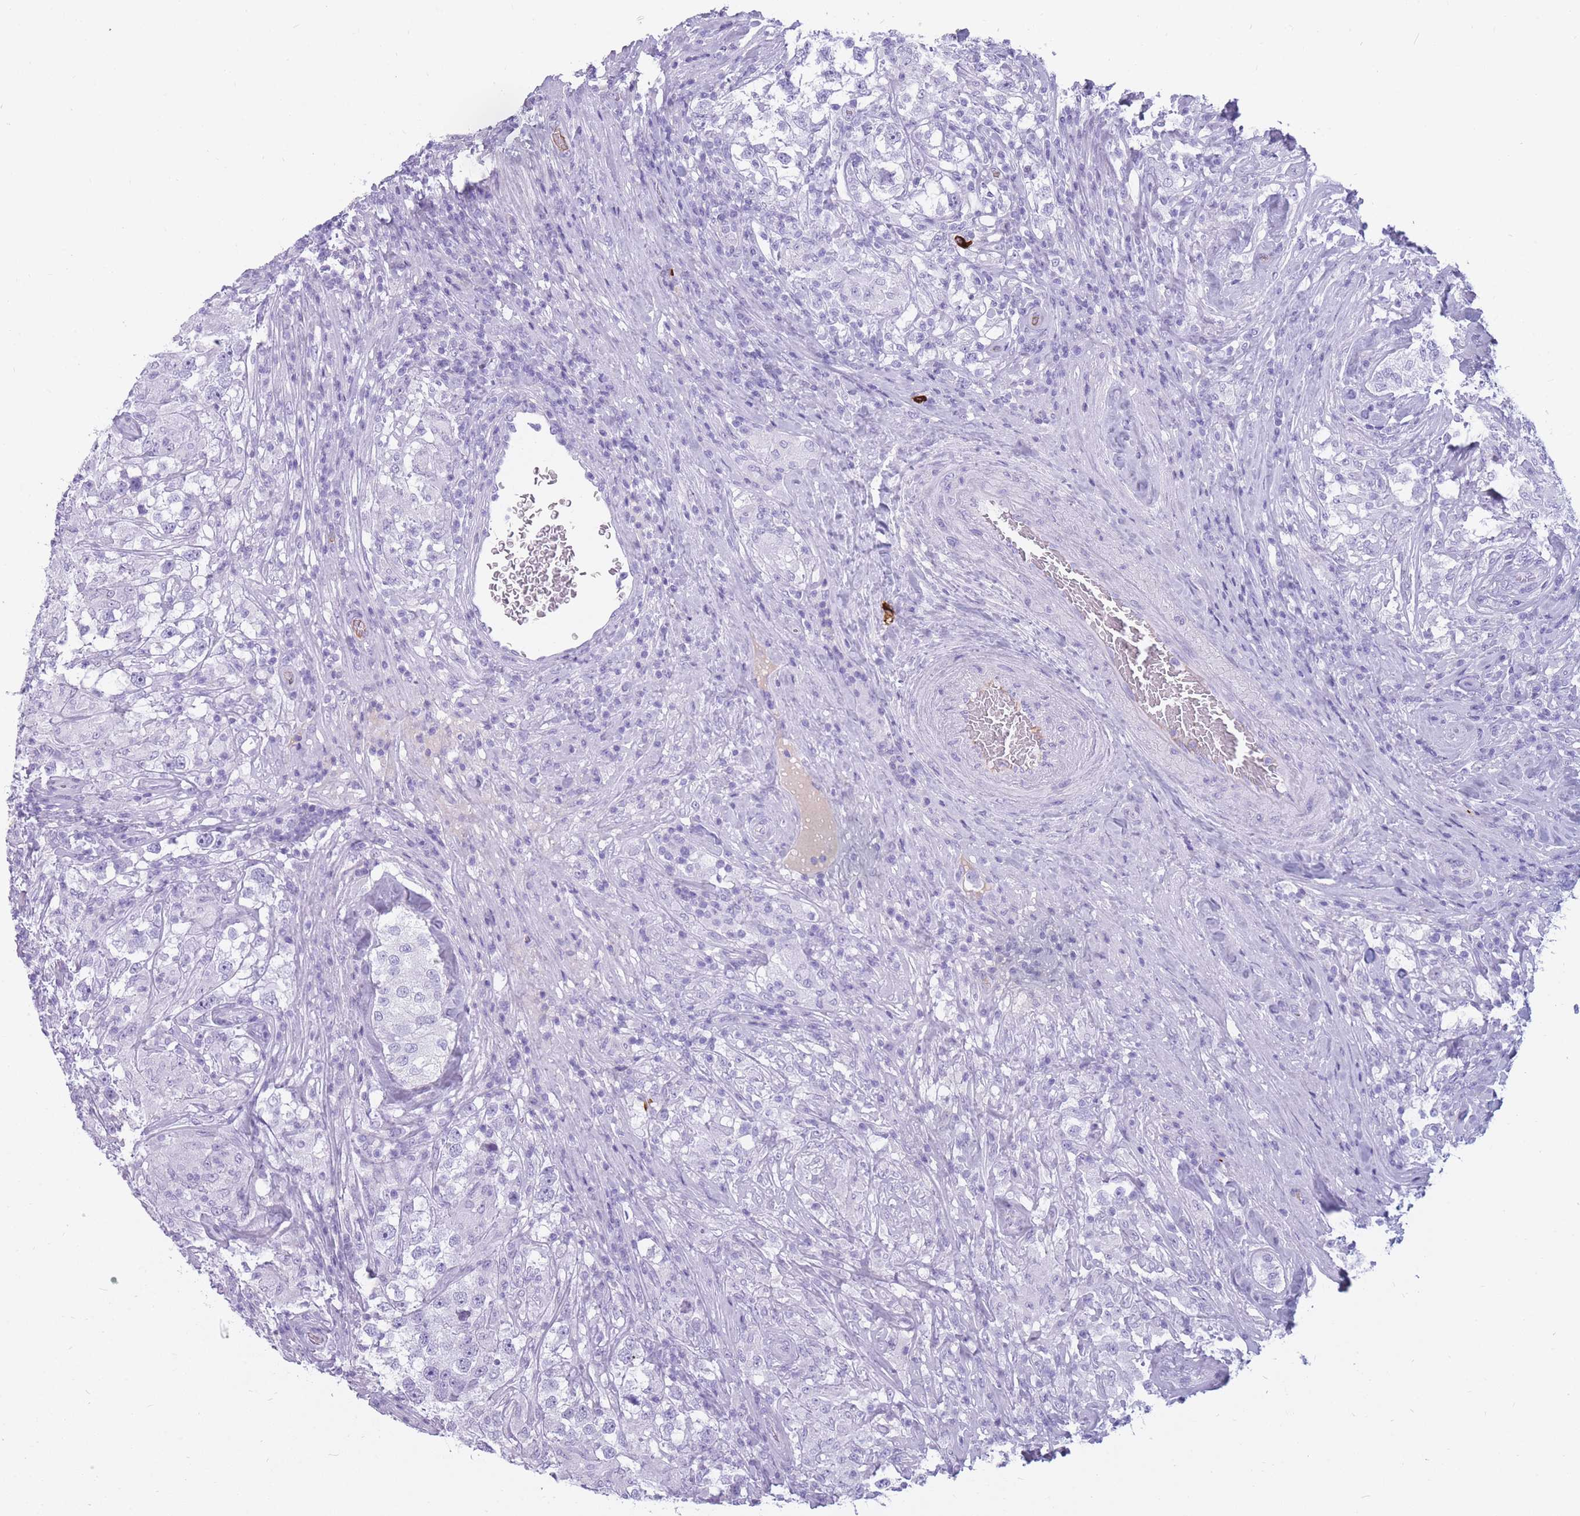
{"staining": {"intensity": "negative", "quantity": "none", "location": "none"}, "tissue": "testis cancer", "cell_type": "Tumor cells", "image_type": "cancer", "snomed": [{"axis": "morphology", "description": "Seminoma, NOS"}, {"axis": "topography", "description": "Testis"}], "caption": "The photomicrograph reveals no significant expression in tumor cells of seminoma (testis).", "gene": "TNFSF11", "patient": {"sex": "male", "age": 46}}